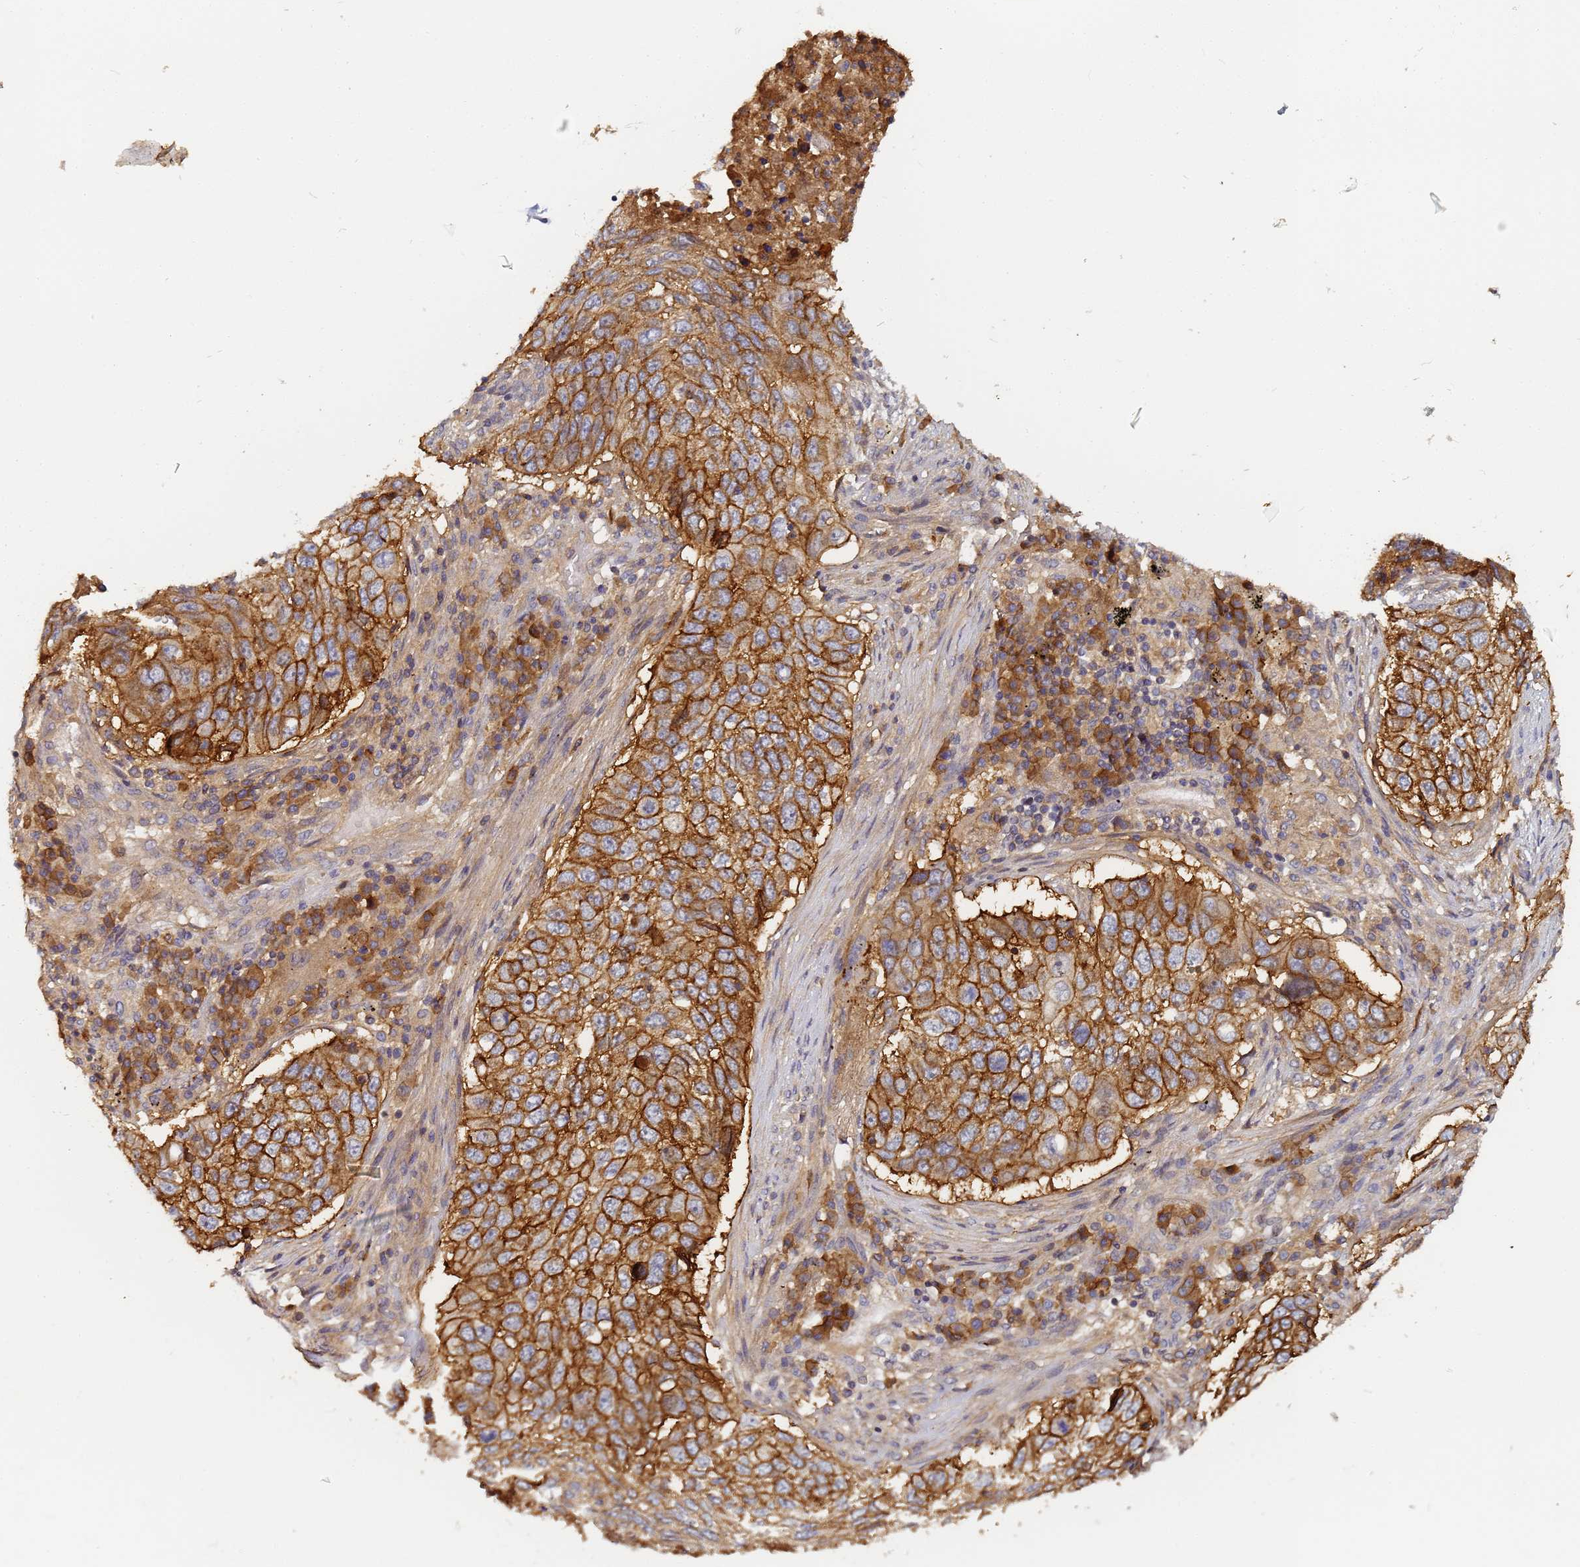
{"staining": {"intensity": "moderate", "quantity": ">75%", "location": "cytoplasmic/membranous"}, "tissue": "lung cancer", "cell_type": "Tumor cells", "image_type": "cancer", "snomed": [{"axis": "morphology", "description": "Squamous cell carcinoma, NOS"}, {"axis": "topography", "description": "Lung"}], "caption": "Squamous cell carcinoma (lung) stained with a brown dye exhibits moderate cytoplasmic/membranous positive positivity in approximately >75% of tumor cells.", "gene": "LRRC69", "patient": {"sex": "female", "age": 63}}